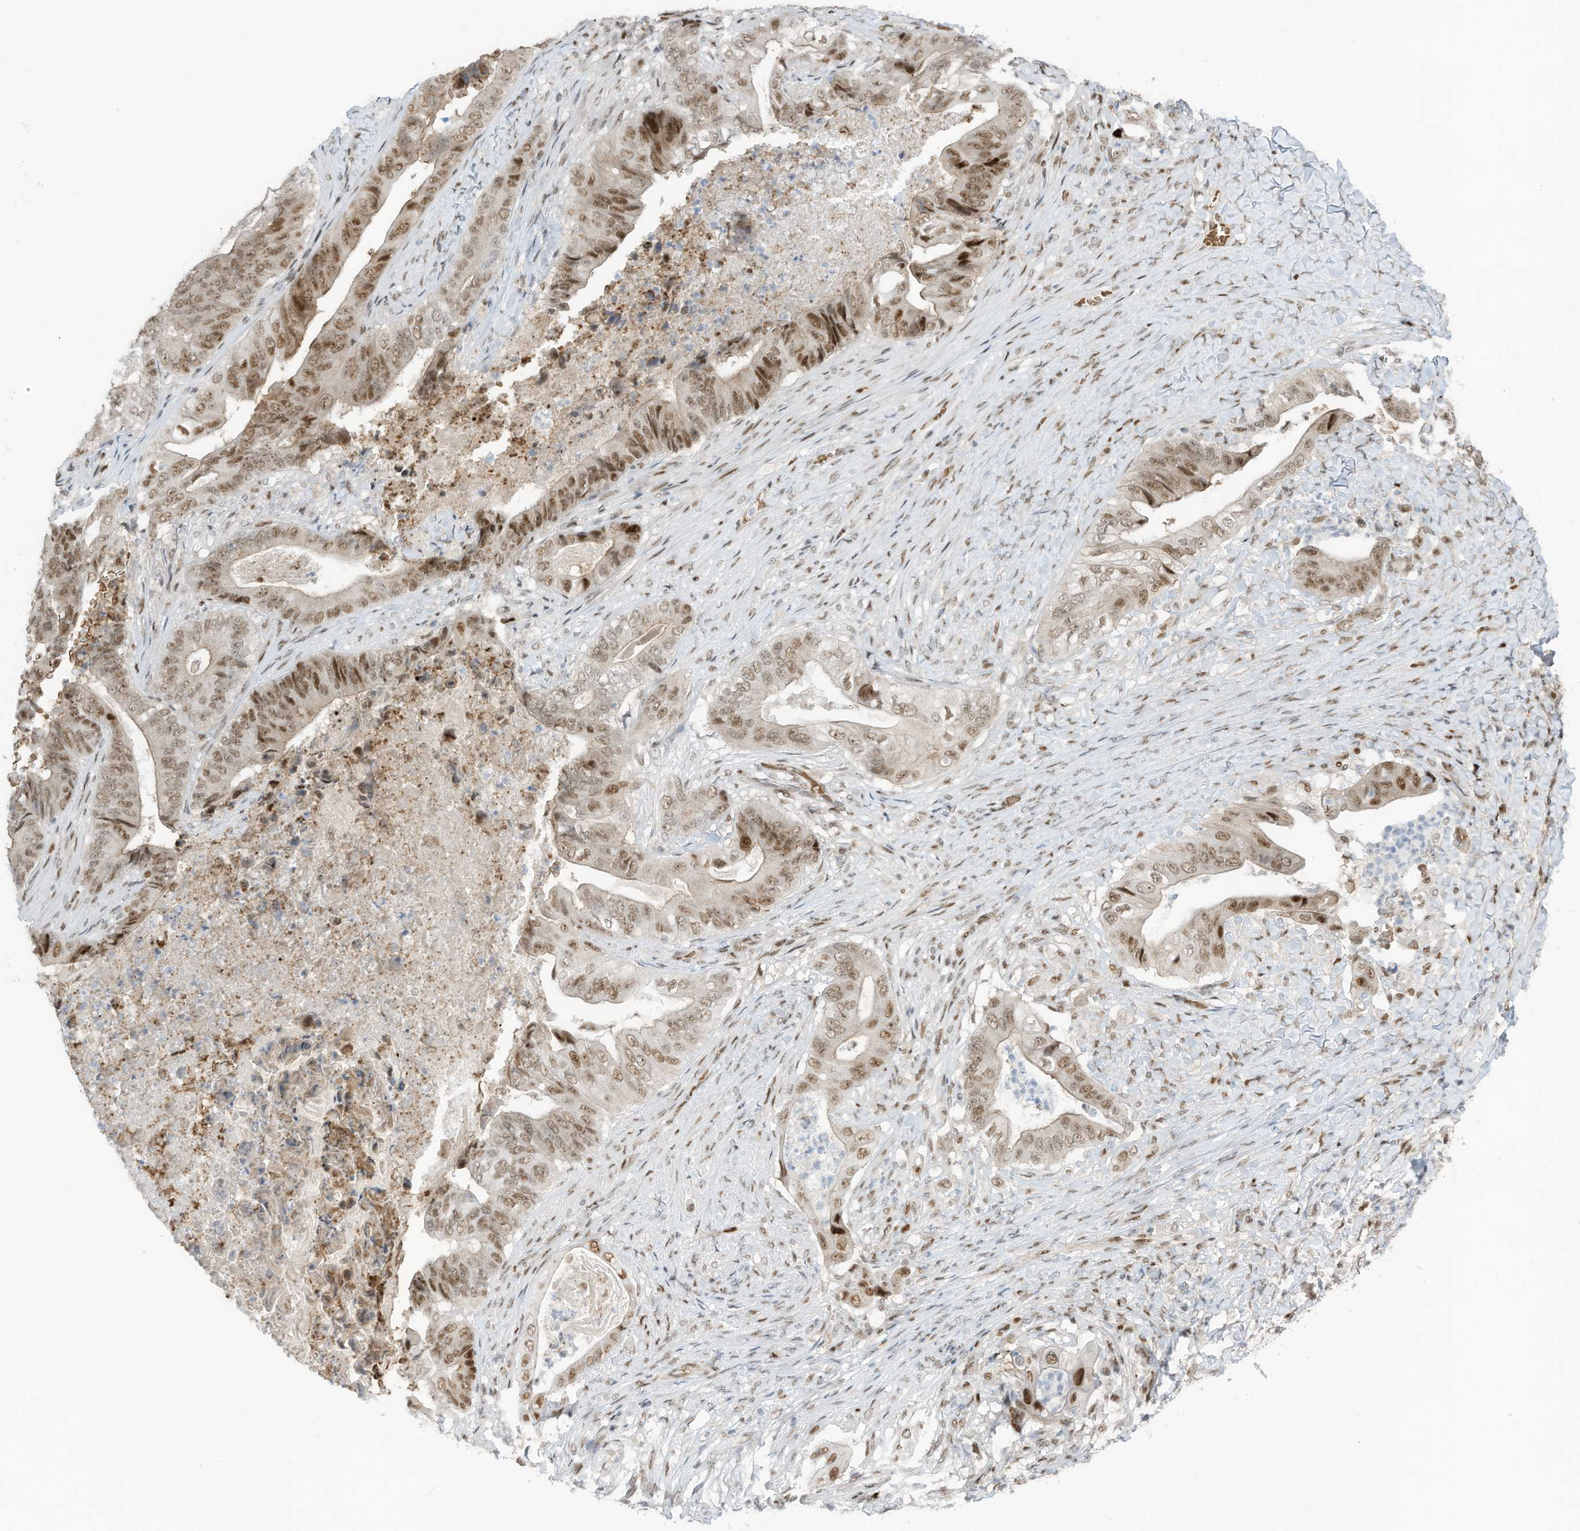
{"staining": {"intensity": "moderate", "quantity": ">75%", "location": "nuclear"}, "tissue": "stomach cancer", "cell_type": "Tumor cells", "image_type": "cancer", "snomed": [{"axis": "morphology", "description": "Adenocarcinoma, NOS"}, {"axis": "topography", "description": "Stomach"}], "caption": "An immunohistochemistry histopathology image of tumor tissue is shown. Protein staining in brown highlights moderate nuclear positivity in stomach cancer (adenocarcinoma) within tumor cells.", "gene": "ZCWPW2", "patient": {"sex": "female", "age": 73}}